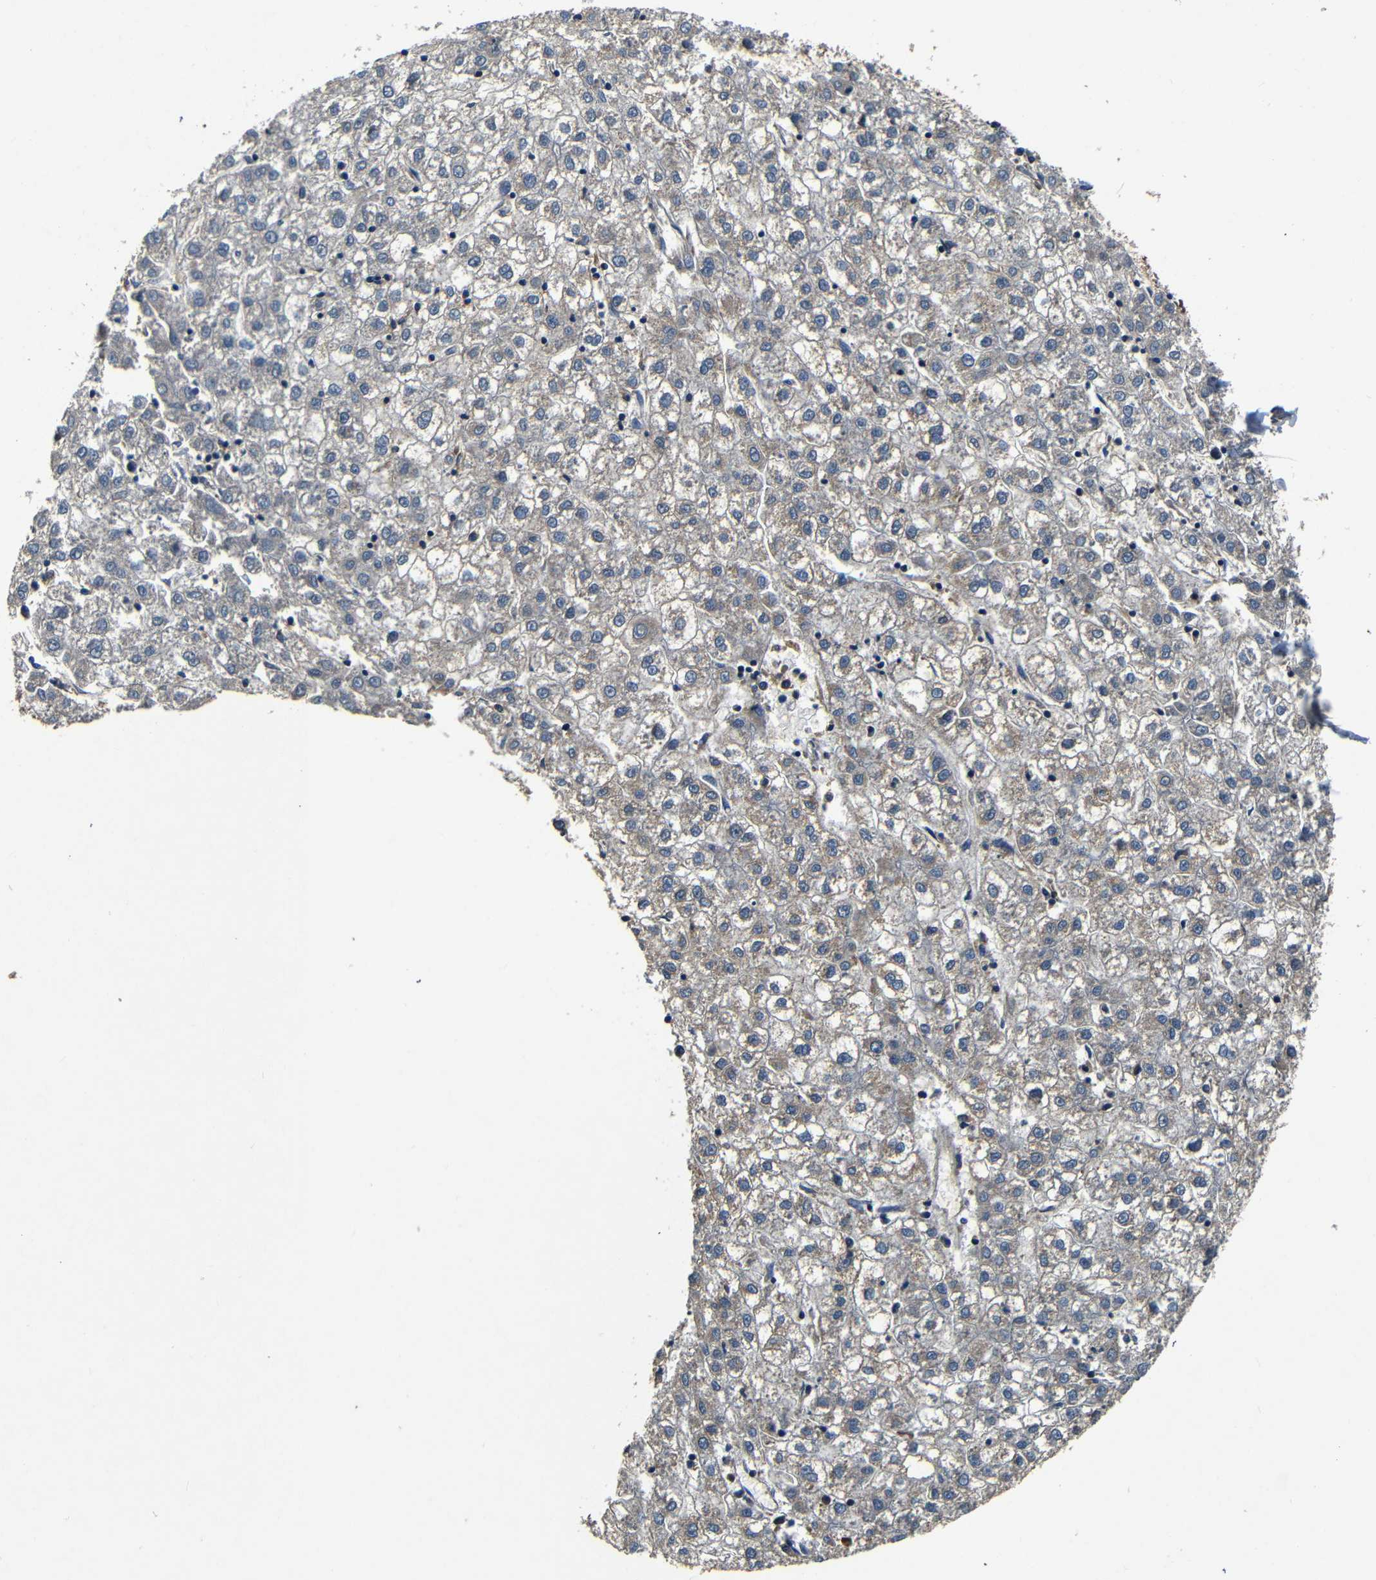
{"staining": {"intensity": "weak", "quantity": "<25%", "location": "cytoplasmic/membranous"}, "tissue": "liver cancer", "cell_type": "Tumor cells", "image_type": "cancer", "snomed": [{"axis": "morphology", "description": "Carcinoma, Hepatocellular, NOS"}, {"axis": "topography", "description": "Liver"}], "caption": "Tumor cells are negative for protein expression in human liver hepatocellular carcinoma.", "gene": "MTX1", "patient": {"sex": "male", "age": 72}}